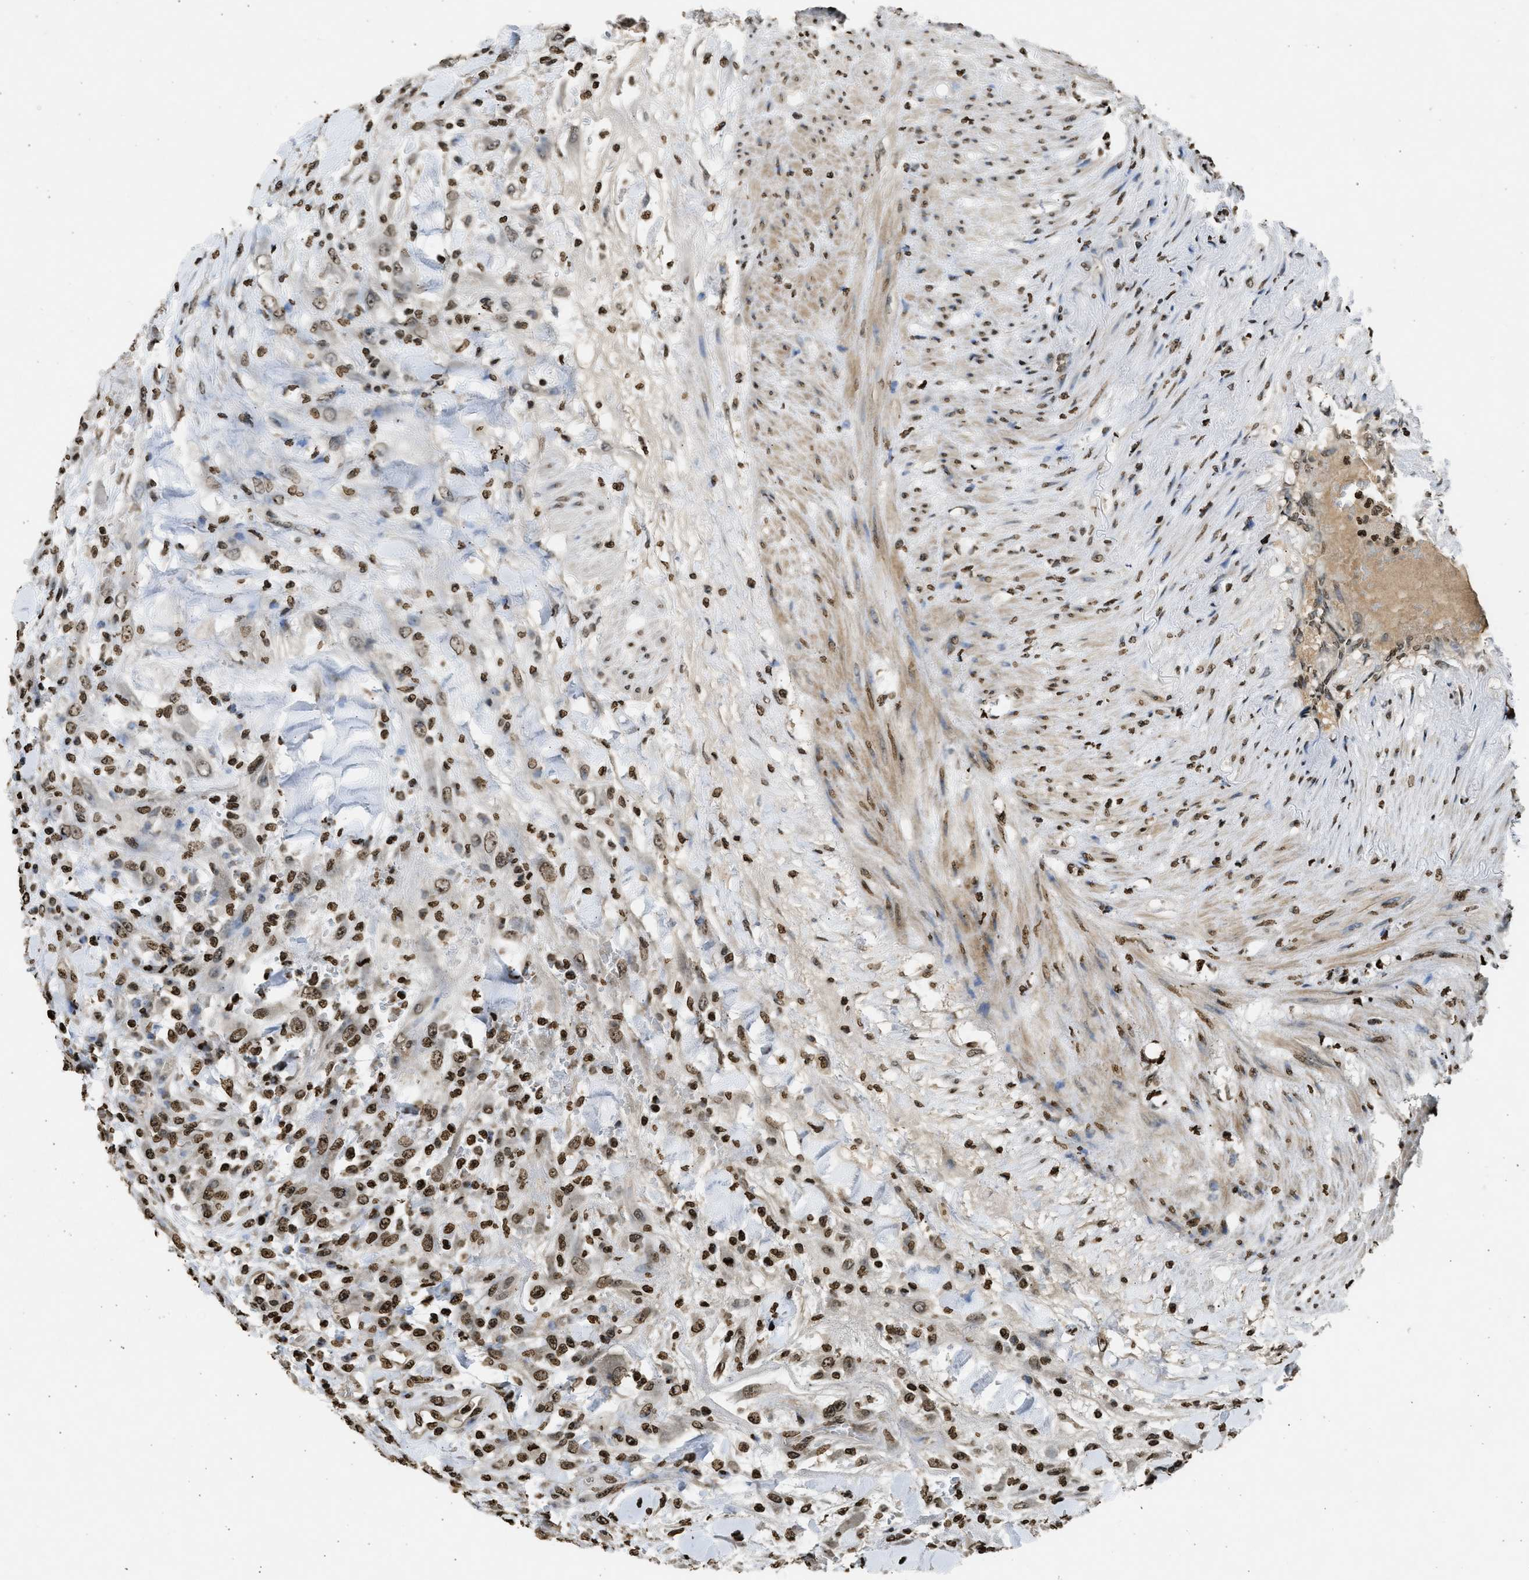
{"staining": {"intensity": "moderate", "quantity": ">75%", "location": "nuclear"}, "tissue": "testis cancer", "cell_type": "Tumor cells", "image_type": "cancer", "snomed": [{"axis": "morphology", "description": "Seminoma, NOS"}, {"axis": "topography", "description": "Testis"}], "caption": "Protein expression by immunohistochemistry shows moderate nuclear staining in about >75% of tumor cells in seminoma (testis).", "gene": "RRAGC", "patient": {"sex": "male", "age": 59}}